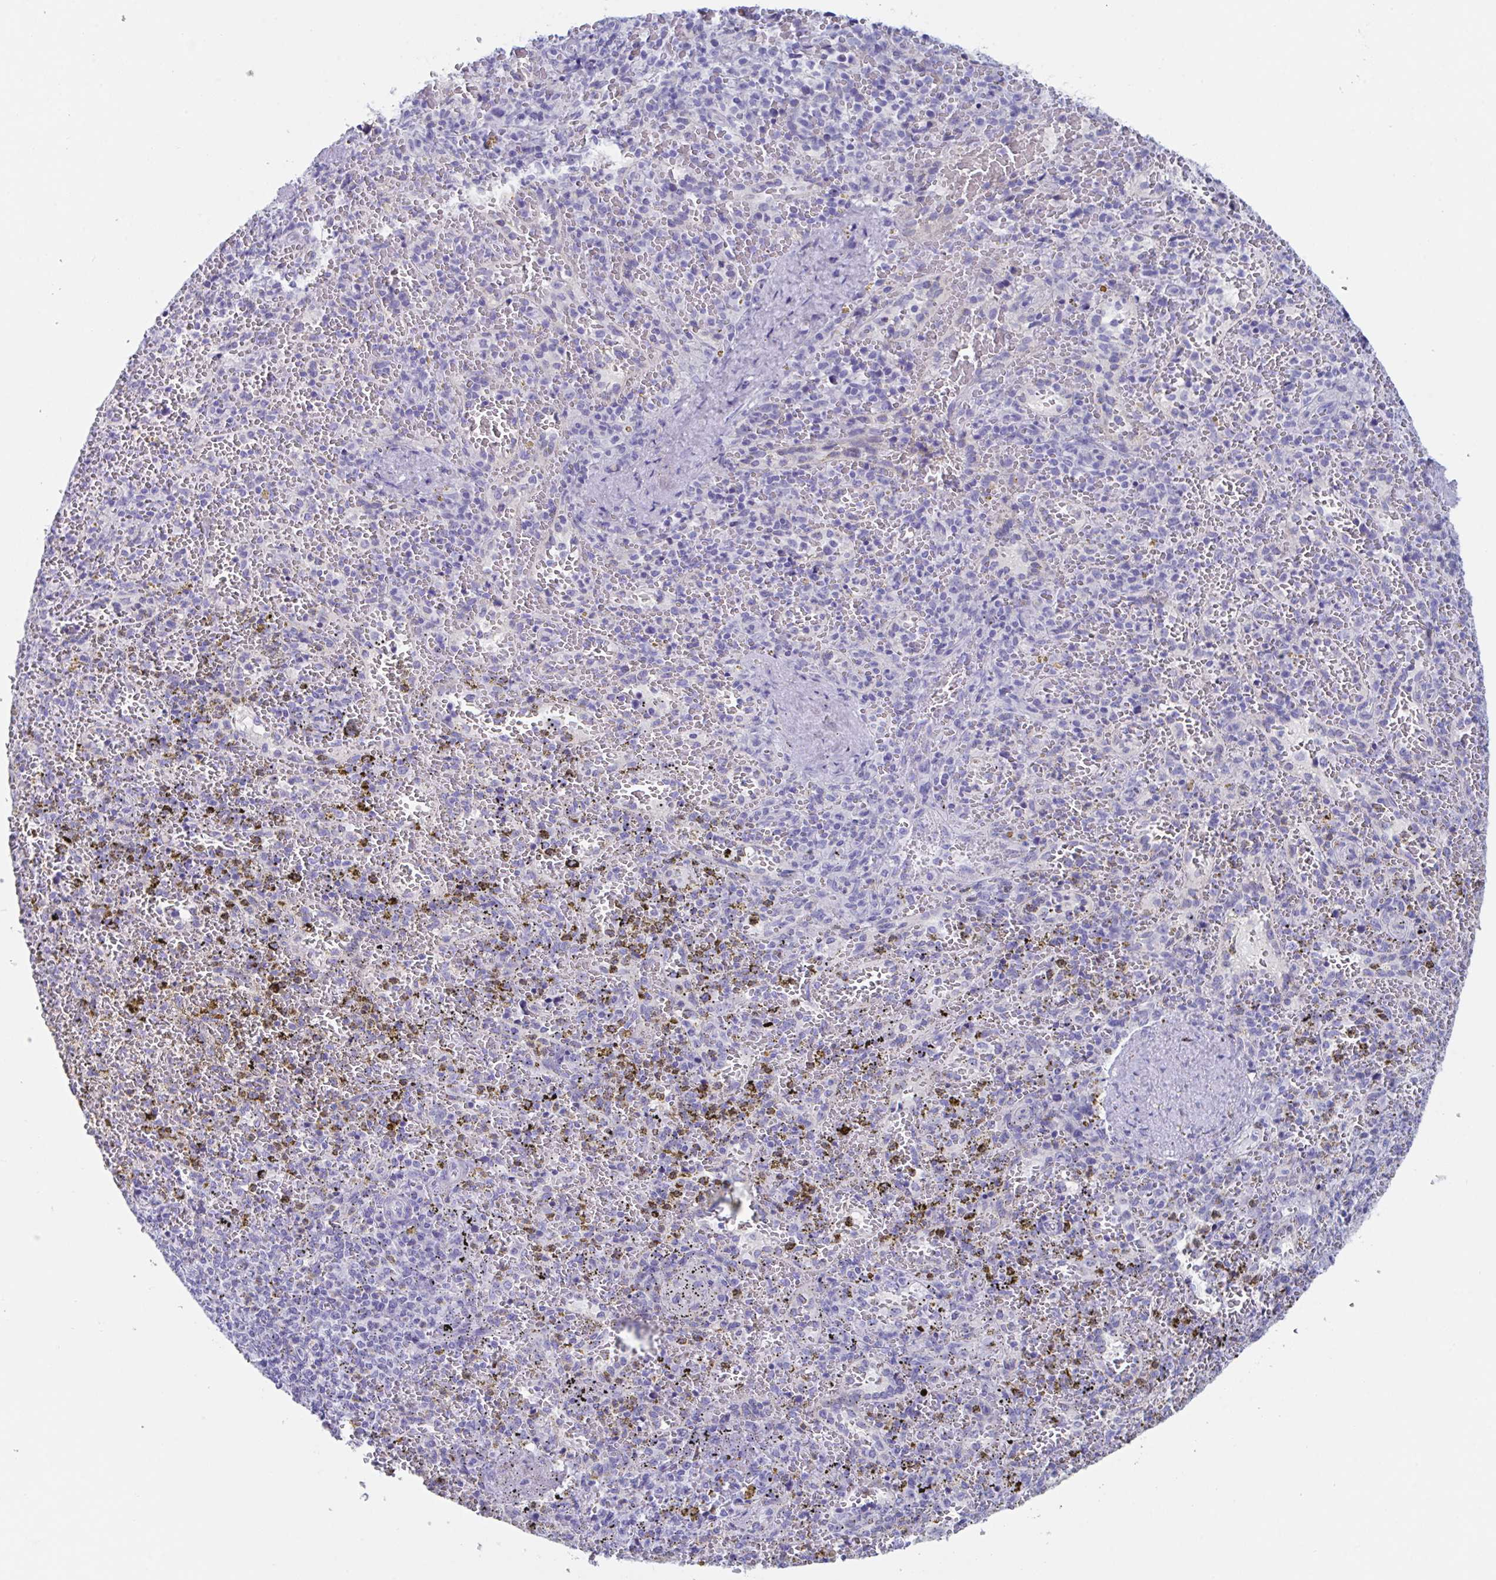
{"staining": {"intensity": "negative", "quantity": "none", "location": "none"}, "tissue": "spleen", "cell_type": "Cells in red pulp", "image_type": "normal", "snomed": [{"axis": "morphology", "description": "Normal tissue, NOS"}, {"axis": "topography", "description": "Spleen"}], "caption": "An IHC micrograph of normal spleen is shown. There is no staining in cells in red pulp of spleen. (IHC, brightfield microscopy, high magnification).", "gene": "ZPBP", "patient": {"sex": "female", "age": 50}}